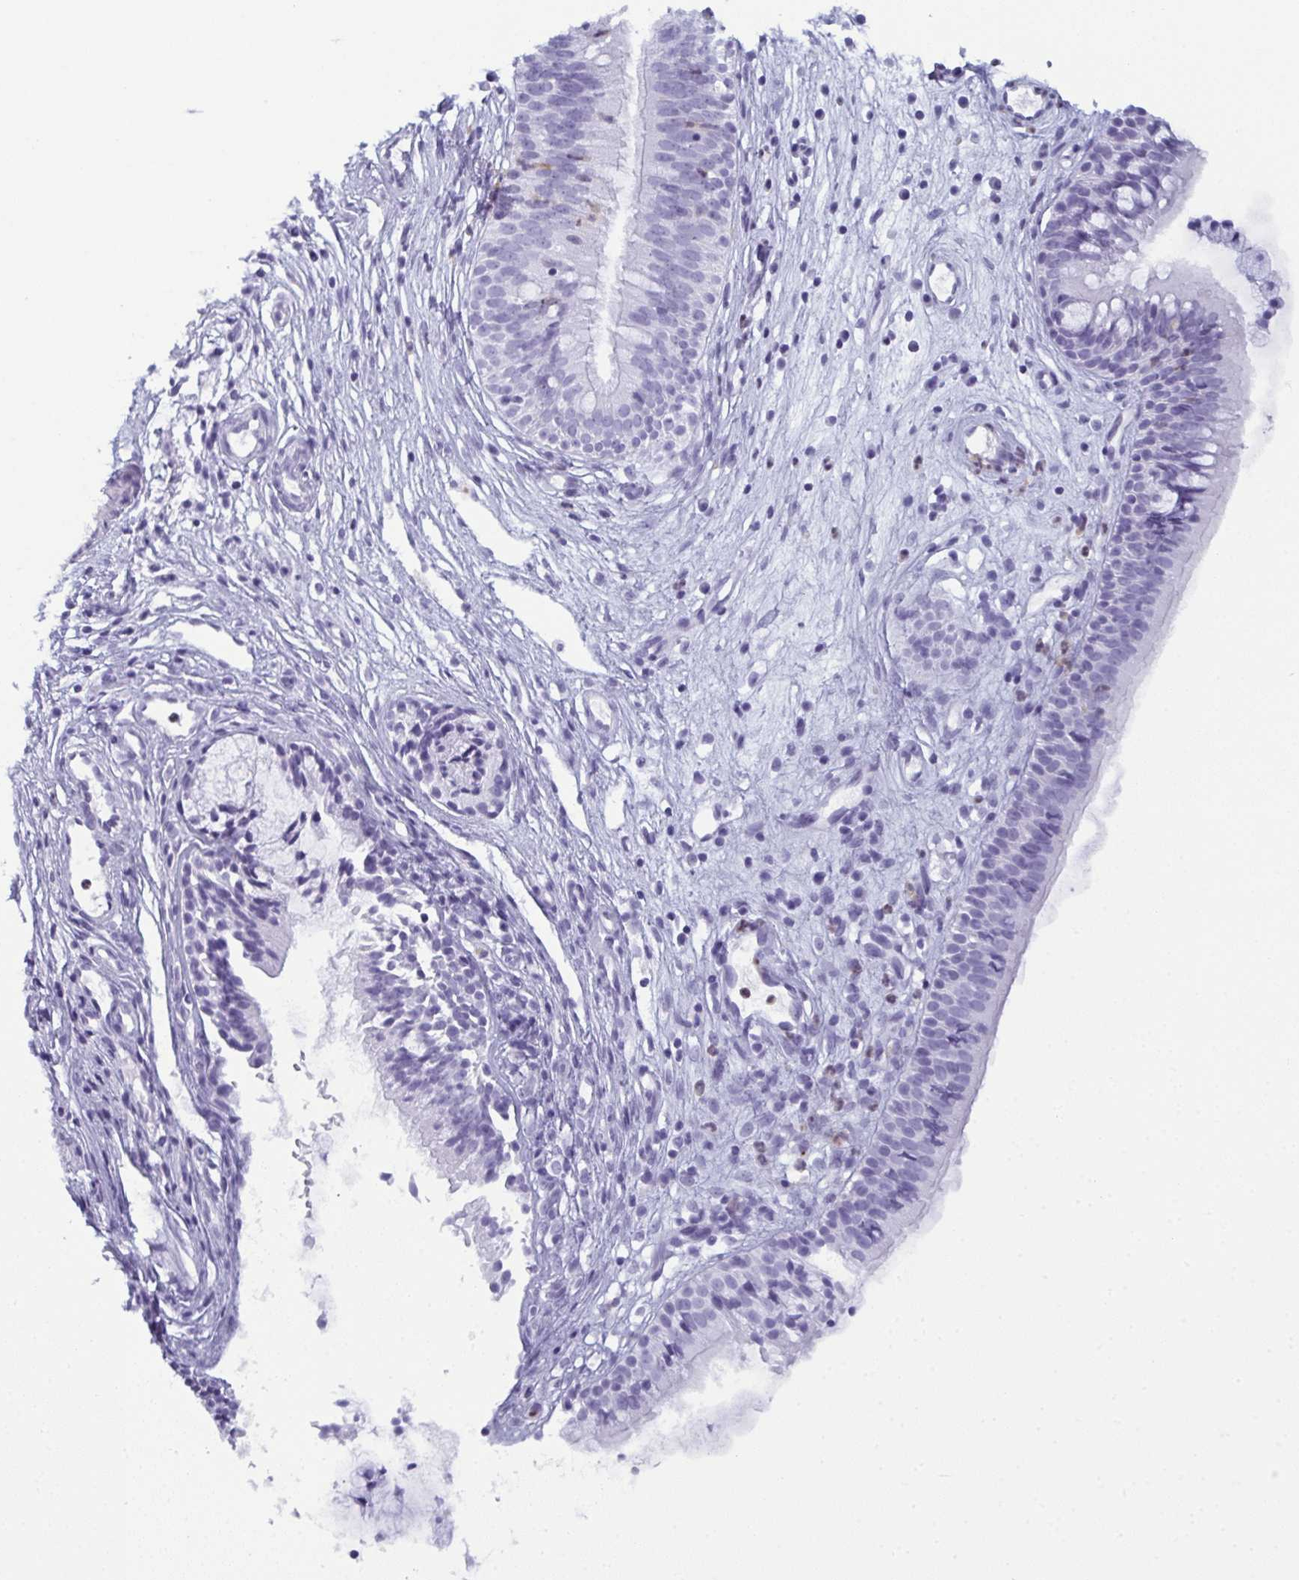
{"staining": {"intensity": "negative", "quantity": "none", "location": "none"}, "tissue": "nasopharynx", "cell_type": "Respiratory epithelial cells", "image_type": "normal", "snomed": [{"axis": "morphology", "description": "Normal tissue, NOS"}, {"axis": "topography", "description": "Nasopharynx"}], "caption": "An image of nasopharynx stained for a protein shows no brown staining in respiratory epithelial cells. (Brightfield microscopy of DAB (3,3'-diaminobenzidine) immunohistochemistry at high magnification).", "gene": "CDA", "patient": {"sex": "male", "age": 67}}